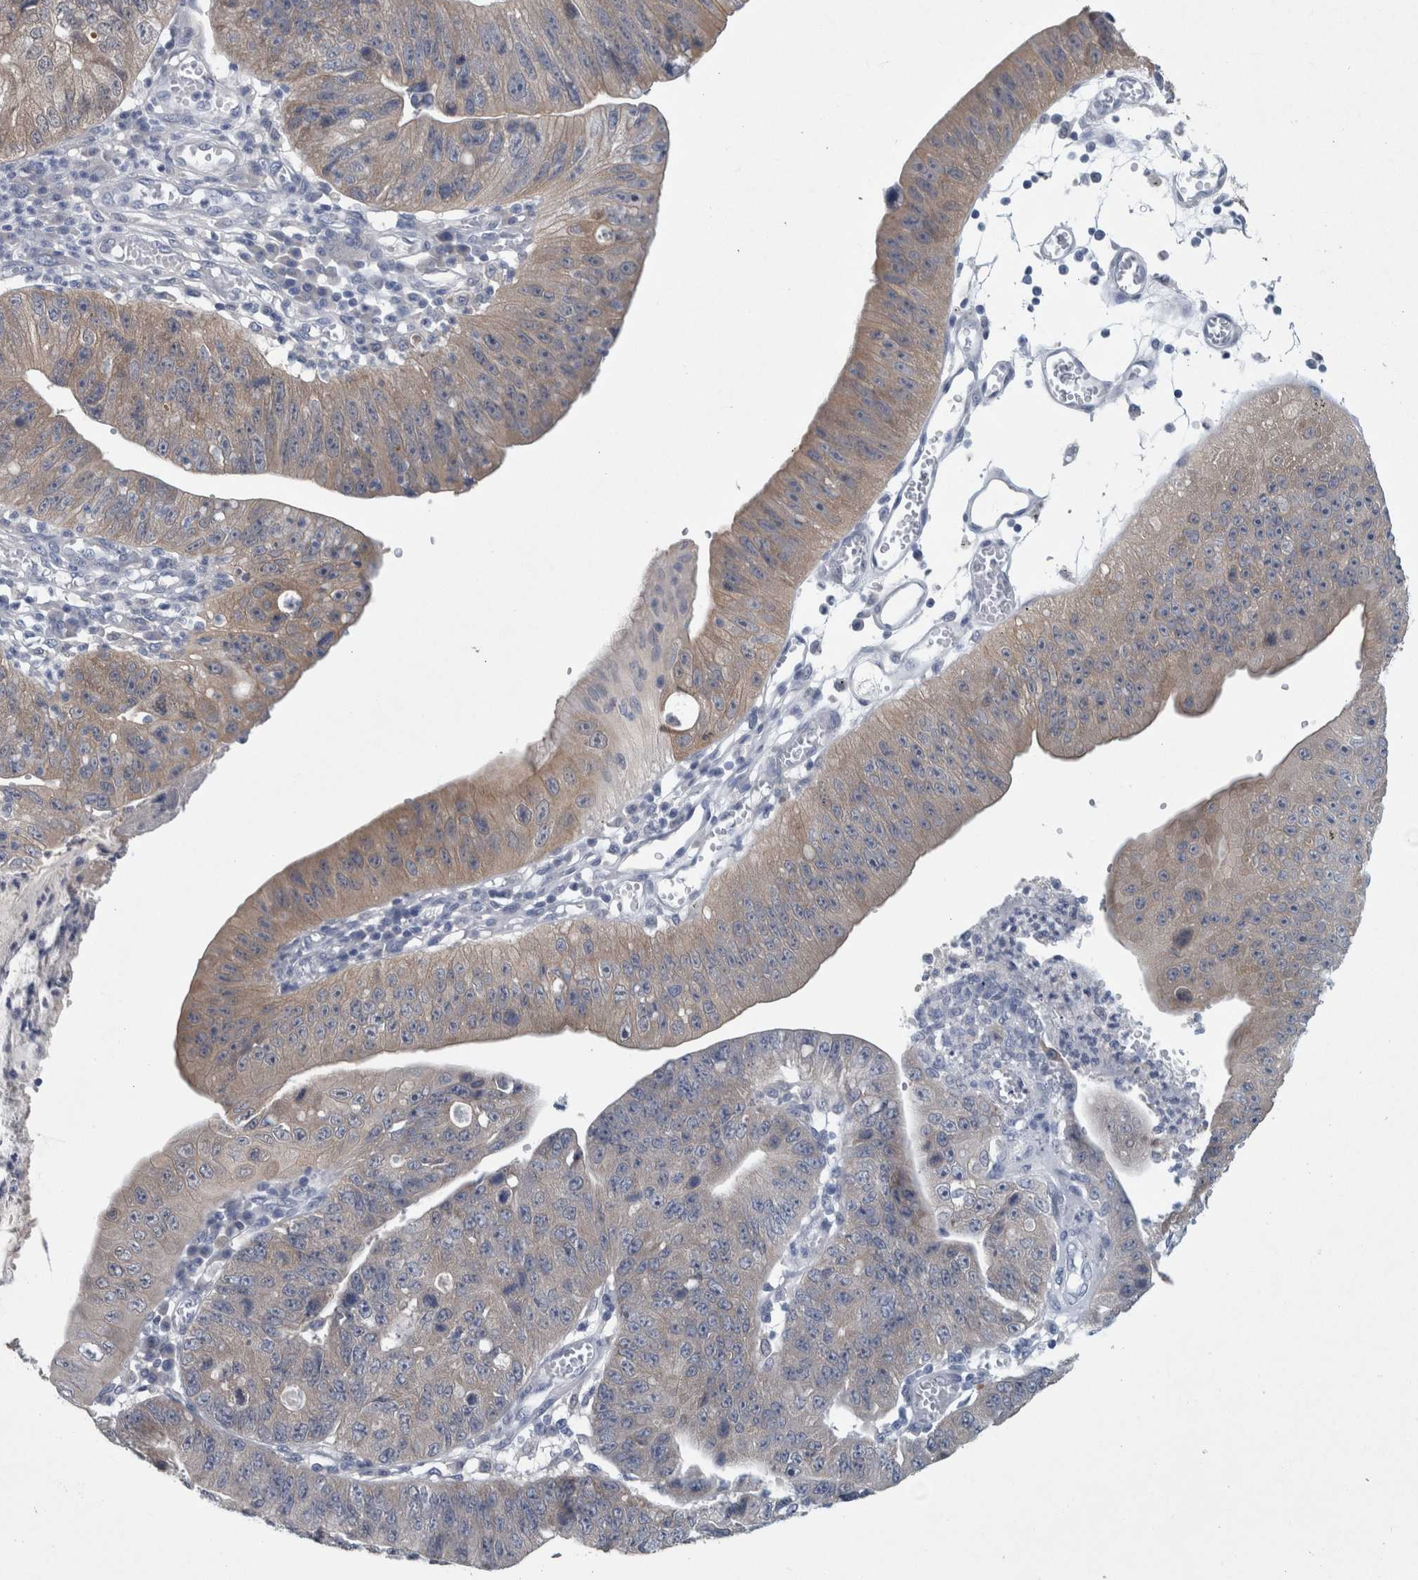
{"staining": {"intensity": "weak", "quantity": ">75%", "location": "cytoplasmic/membranous"}, "tissue": "stomach cancer", "cell_type": "Tumor cells", "image_type": "cancer", "snomed": [{"axis": "morphology", "description": "Adenocarcinoma, NOS"}, {"axis": "topography", "description": "Stomach"}], "caption": "Weak cytoplasmic/membranous staining is identified in about >75% of tumor cells in stomach cancer (adenocarcinoma).", "gene": "FAM83H", "patient": {"sex": "male", "age": 59}}